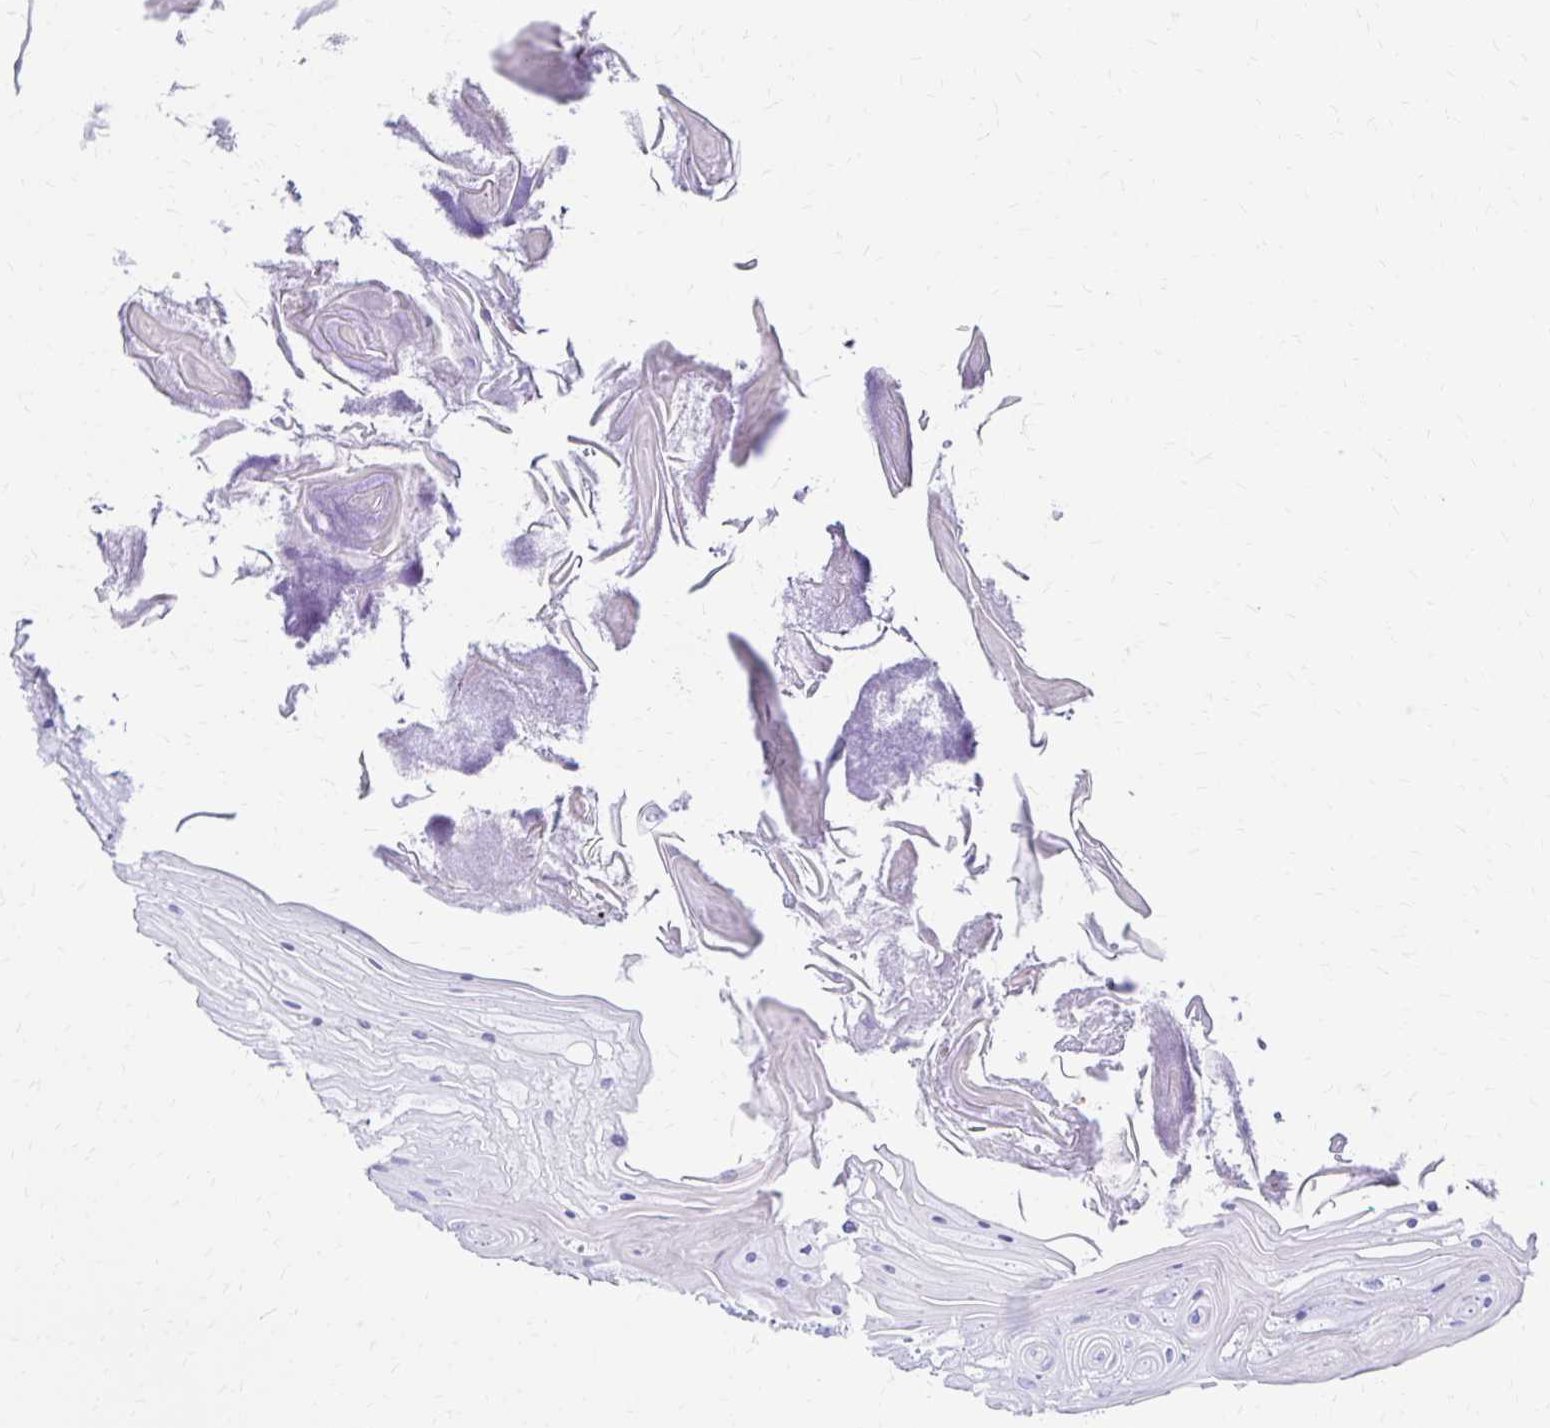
{"staining": {"intensity": "negative", "quantity": "none", "location": "none"}, "tissue": "oral mucosa", "cell_type": "Squamous epithelial cells", "image_type": "normal", "snomed": [{"axis": "morphology", "description": "Normal tissue, NOS"}, {"axis": "topography", "description": "Oral tissue"}, {"axis": "topography", "description": "Tounge, NOS"}, {"axis": "topography", "description": "Head-Neck"}], "caption": "Human oral mucosa stained for a protein using IHC demonstrates no positivity in squamous epithelial cells.", "gene": "LIN28B", "patient": {"sex": "female", "age": 84}}